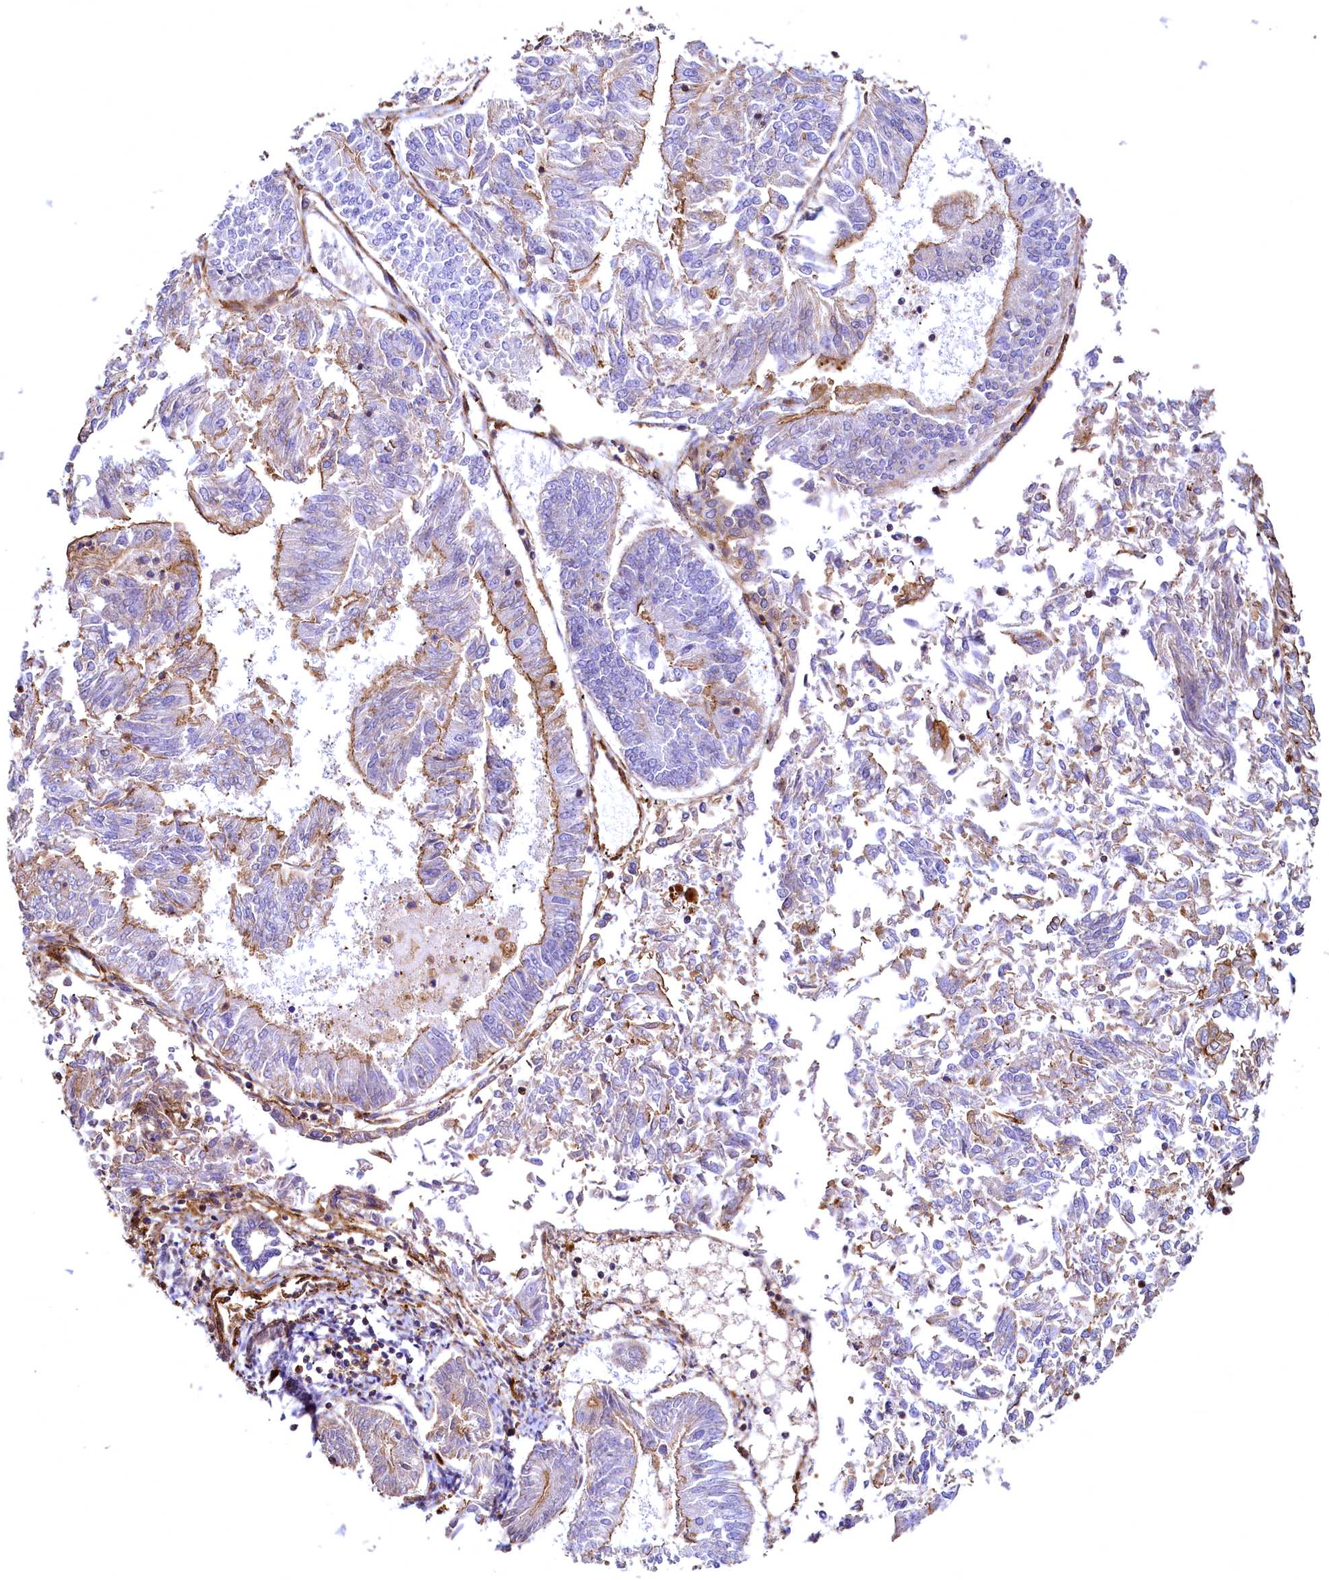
{"staining": {"intensity": "moderate", "quantity": "25%-75%", "location": "cytoplasmic/membranous"}, "tissue": "endometrial cancer", "cell_type": "Tumor cells", "image_type": "cancer", "snomed": [{"axis": "morphology", "description": "Adenocarcinoma, NOS"}, {"axis": "topography", "description": "Endometrium"}], "caption": "Immunohistochemistry histopathology image of endometrial adenocarcinoma stained for a protein (brown), which reveals medium levels of moderate cytoplasmic/membranous staining in approximately 25%-75% of tumor cells.", "gene": "THBS1", "patient": {"sex": "female", "age": 58}}